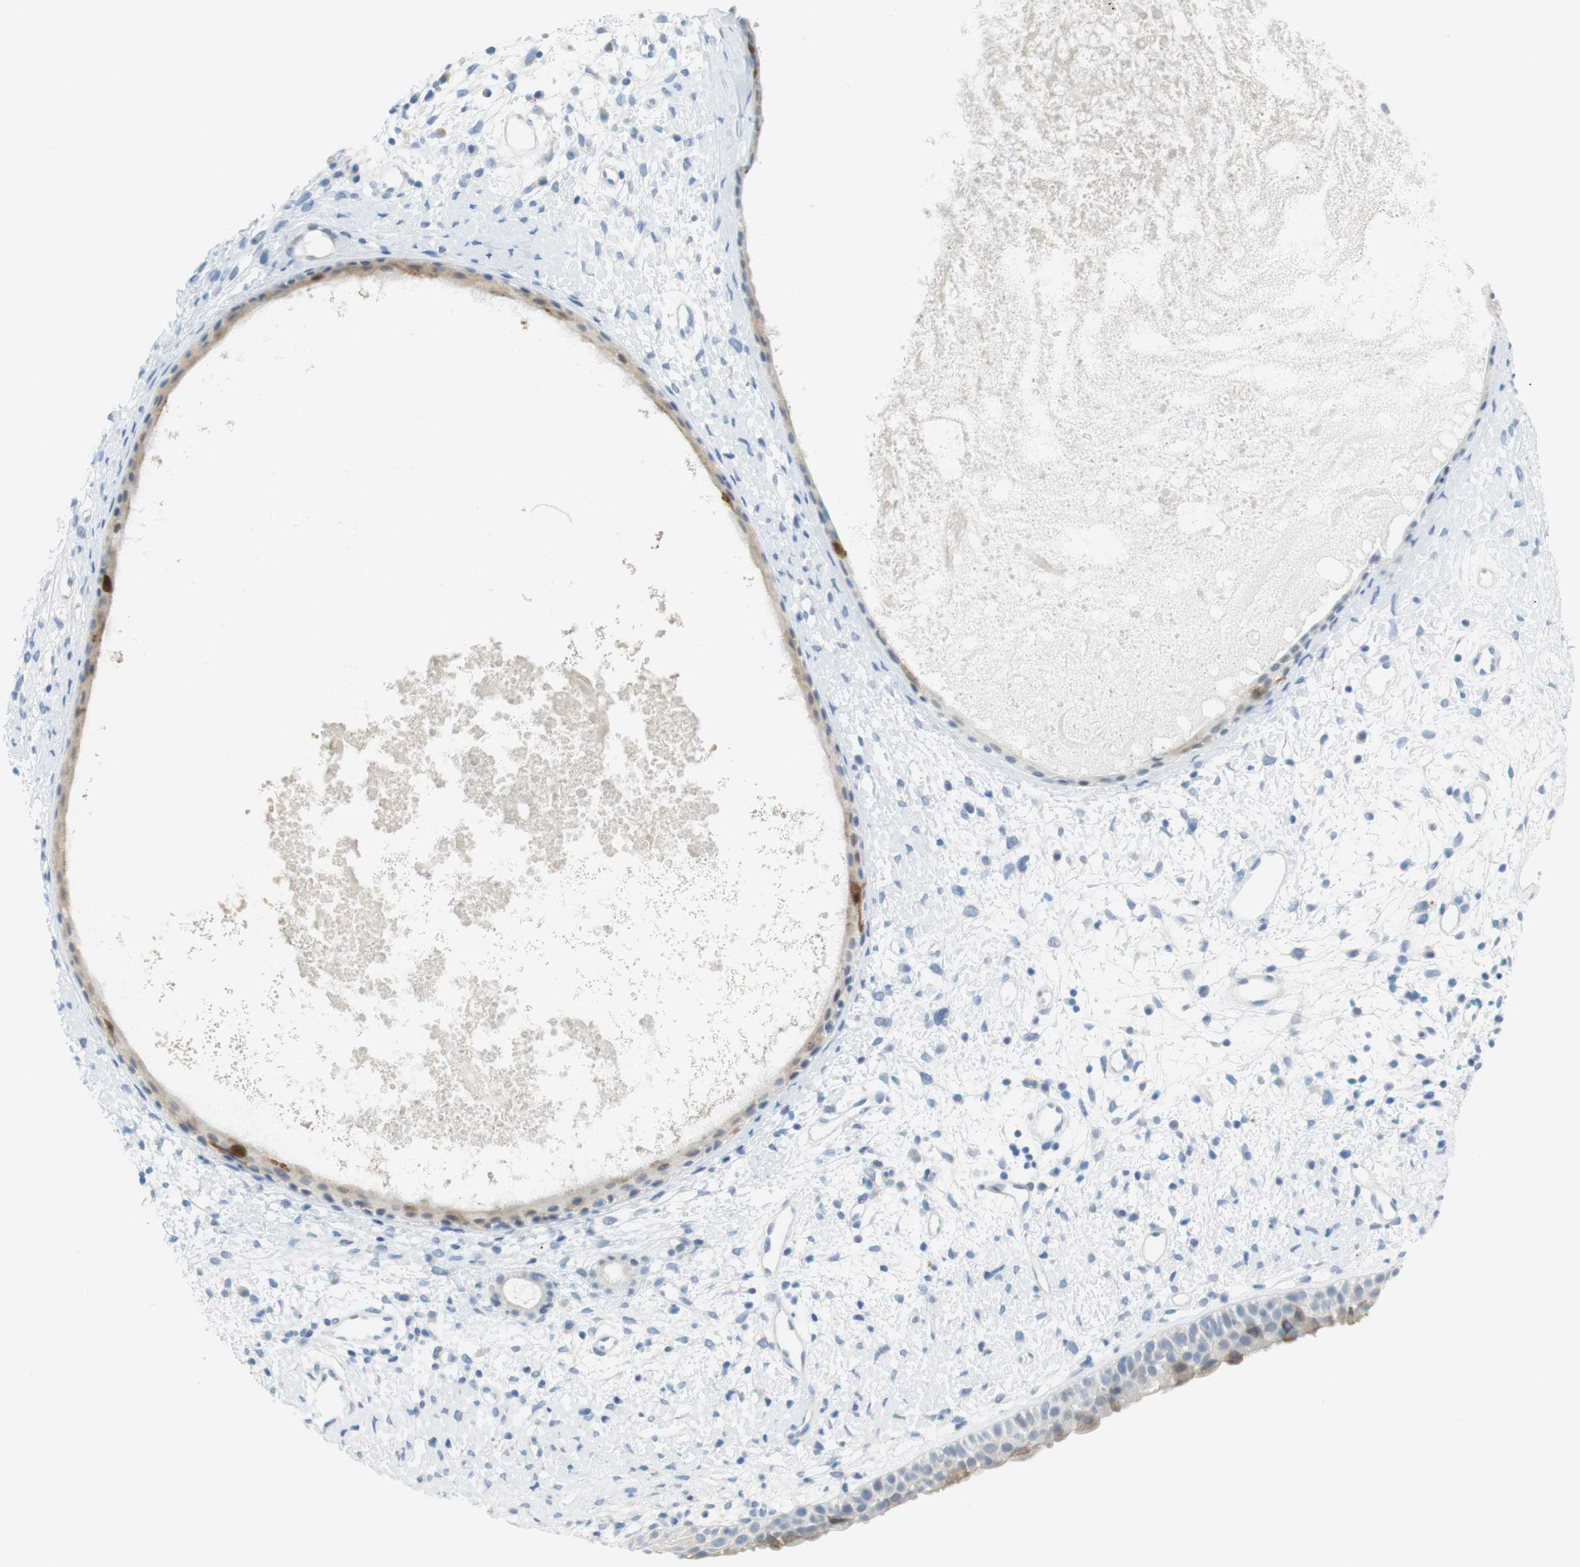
{"staining": {"intensity": "weak", "quantity": "<25%", "location": "cytoplasmic/membranous"}, "tissue": "nasopharynx", "cell_type": "Respiratory epithelial cells", "image_type": "normal", "snomed": [{"axis": "morphology", "description": "Normal tissue, NOS"}, {"axis": "topography", "description": "Nasopharynx"}], "caption": "Human nasopharynx stained for a protein using immunohistochemistry shows no staining in respiratory epithelial cells.", "gene": "YIPF1", "patient": {"sex": "male", "age": 22}}